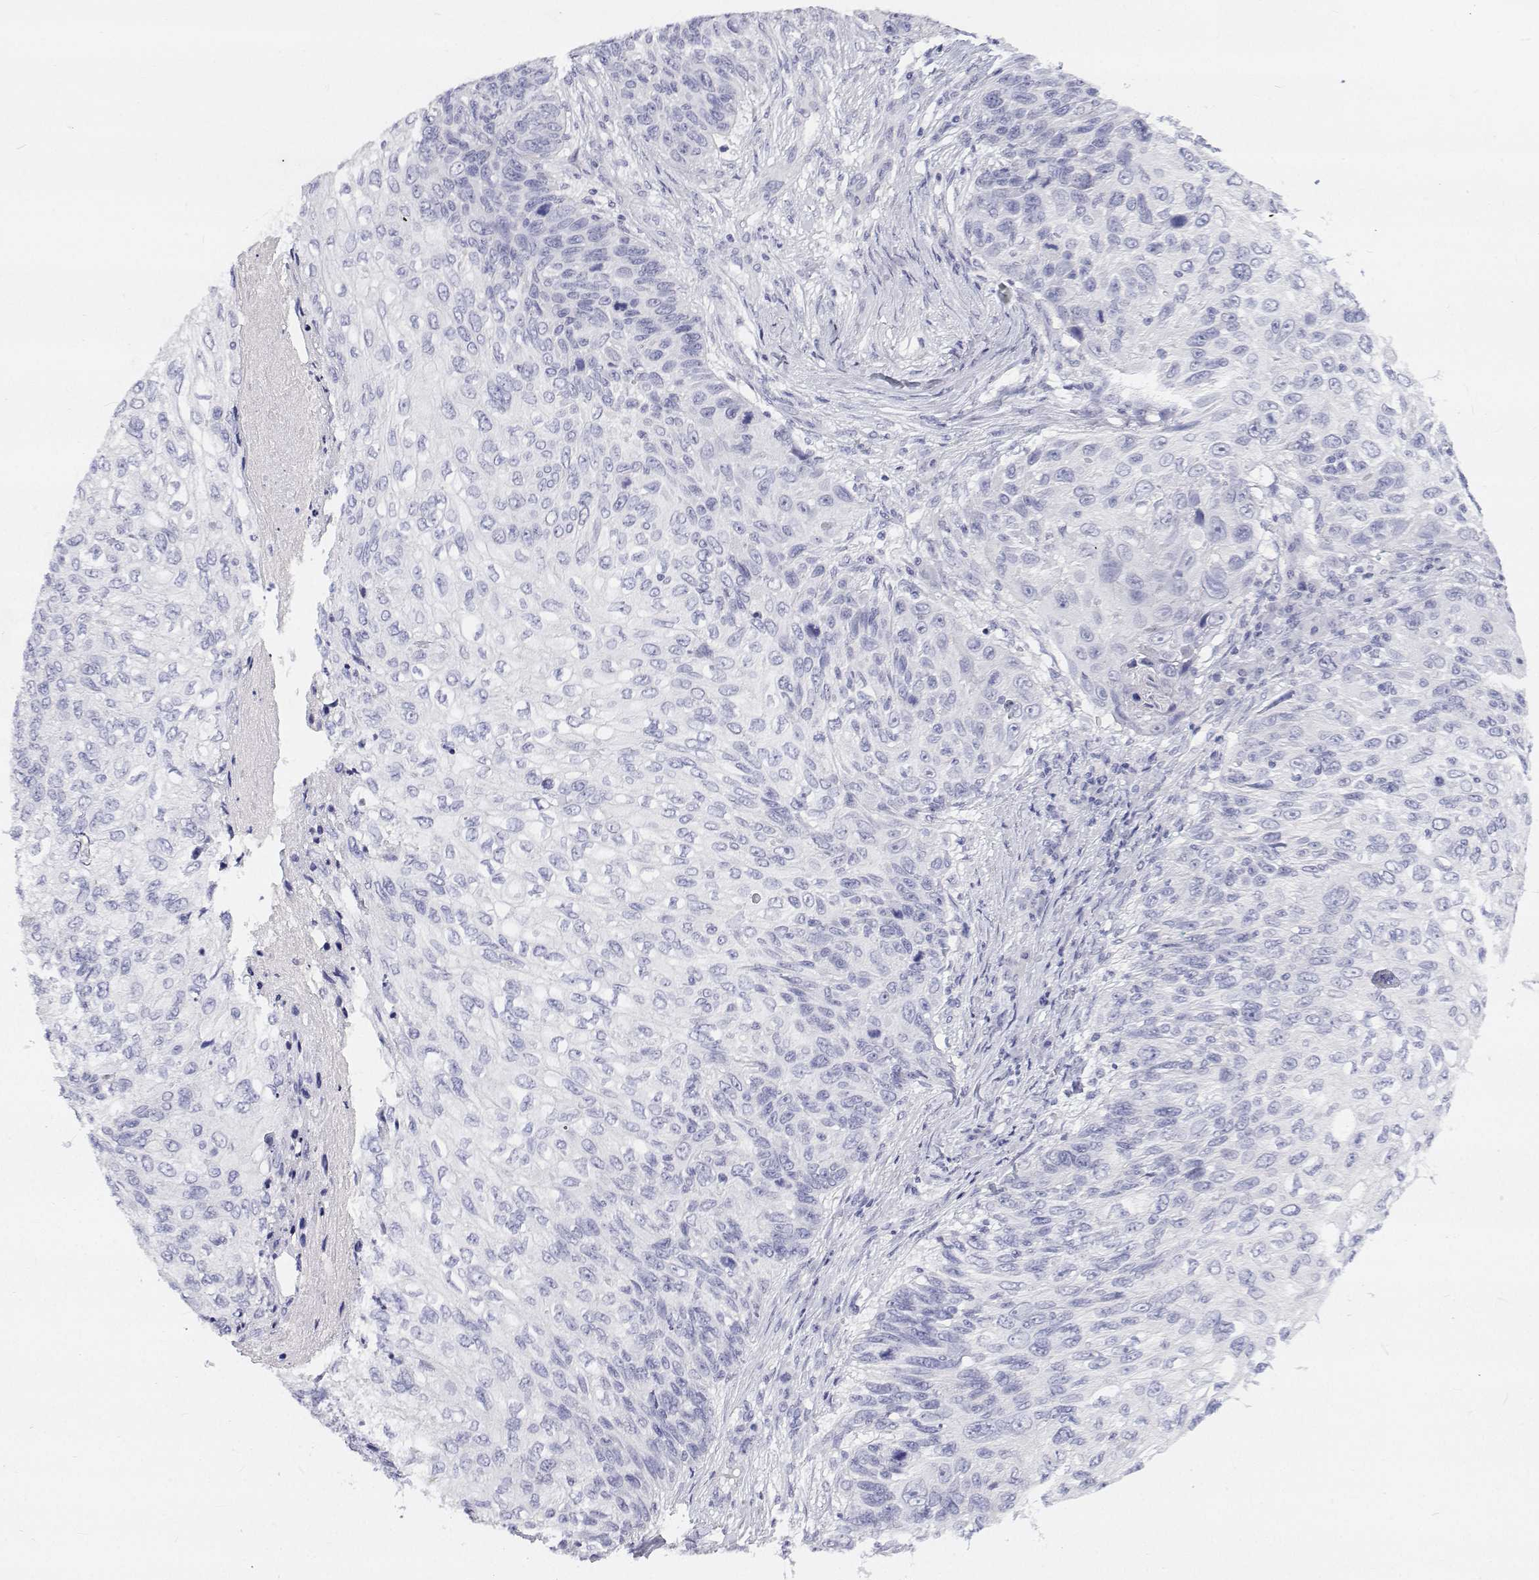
{"staining": {"intensity": "negative", "quantity": "none", "location": "none"}, "tissue": "skin cancer", "cell_type": "Tumor cells", "image_type": "cancer", "snomed": [{"axis": "morphology", "description": "Squamous cell carcinoma, NOS"}, {"axis": "topography", "description": "Skin"}], "caption": "Human squamous cell carcinoma (skin) stained for a protein using immunohistochemistry (IHC) reveals no expression in tumor cells.", "gene": "NCR2", "patient": {"sex": "male", "age": 92}}